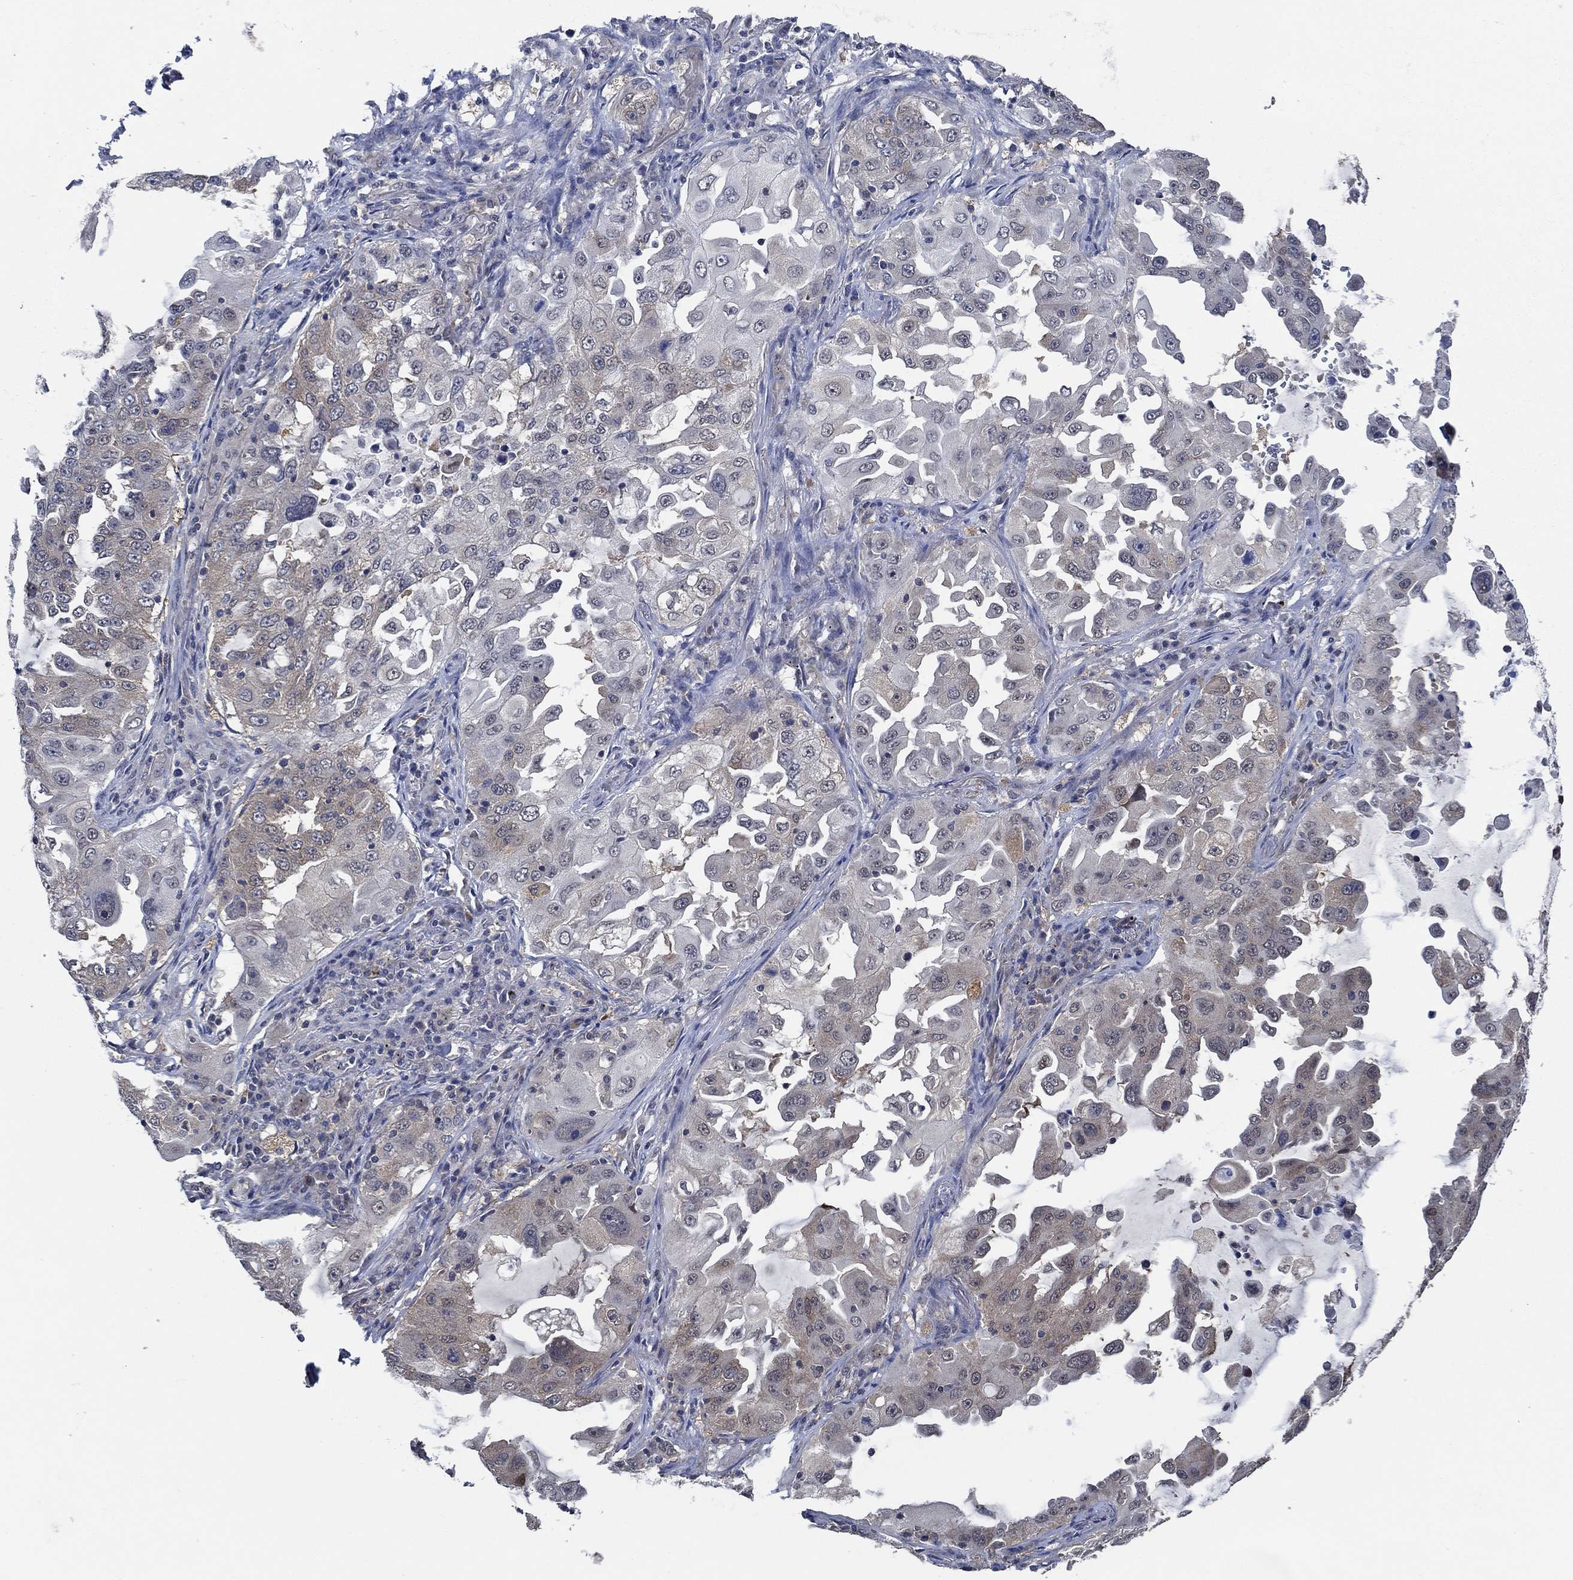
{"staining": {"intensity": "weak", "quantity": "25%-75%", "location": "cytoplasmic/membranous"}, "tissue": "lung cancer", "cell_type": "Tumor cells", "image_type": "cancer", "snomed": [{"axis": "morphology", "description": "Adenocarcinoma, NOS"}, {"axis": "topography", "description": "Lung"}], "caption": "Adenocarcinoma (lung) stained with immunohistochemistry reveals weak cytoplasmic/membranous expression in about 25%-75% of tumor cells.", "gene": "DACT1", "patient": {"sex": "female", "age": 61}}